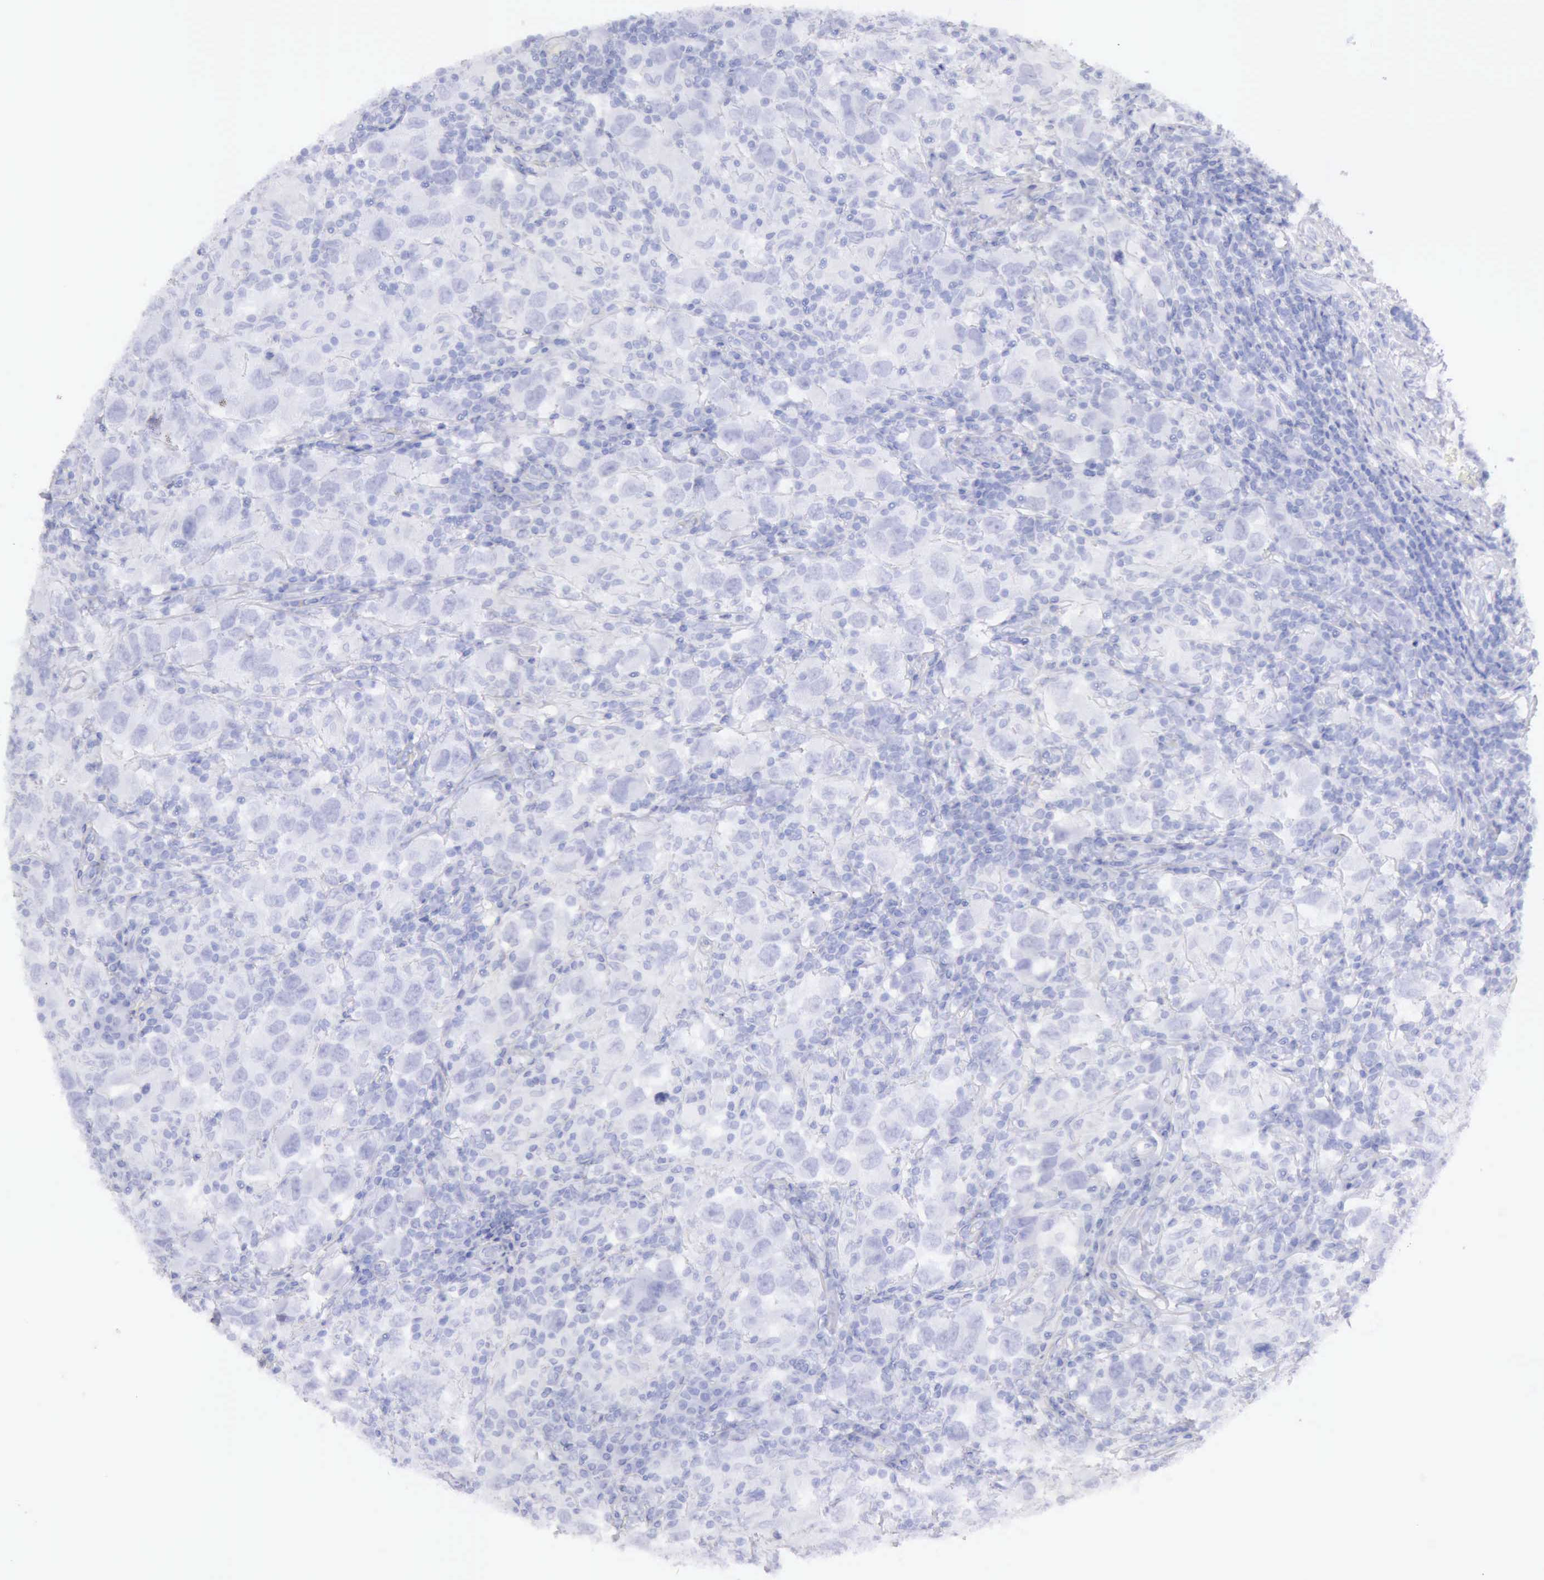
{"staining": {"intensity": "negative", "quantity": "none", "location": "none"}, "tissue": "testis cancer", "cell_type": "Tumor cells", "image_type": "cancer", "snomed": [{"axis": "morphology", "description": "Carcinoma, Embryonal, NOS"}, {"axis": "topography", "description": "Testis"}], "caption": "Embryonal carcinoma (testis) was stained to show a protein in brown. There is no significant expression in tumor cells.", "gene": "ARHGAP4", "patient": {"sex": "male", "age": 21}}